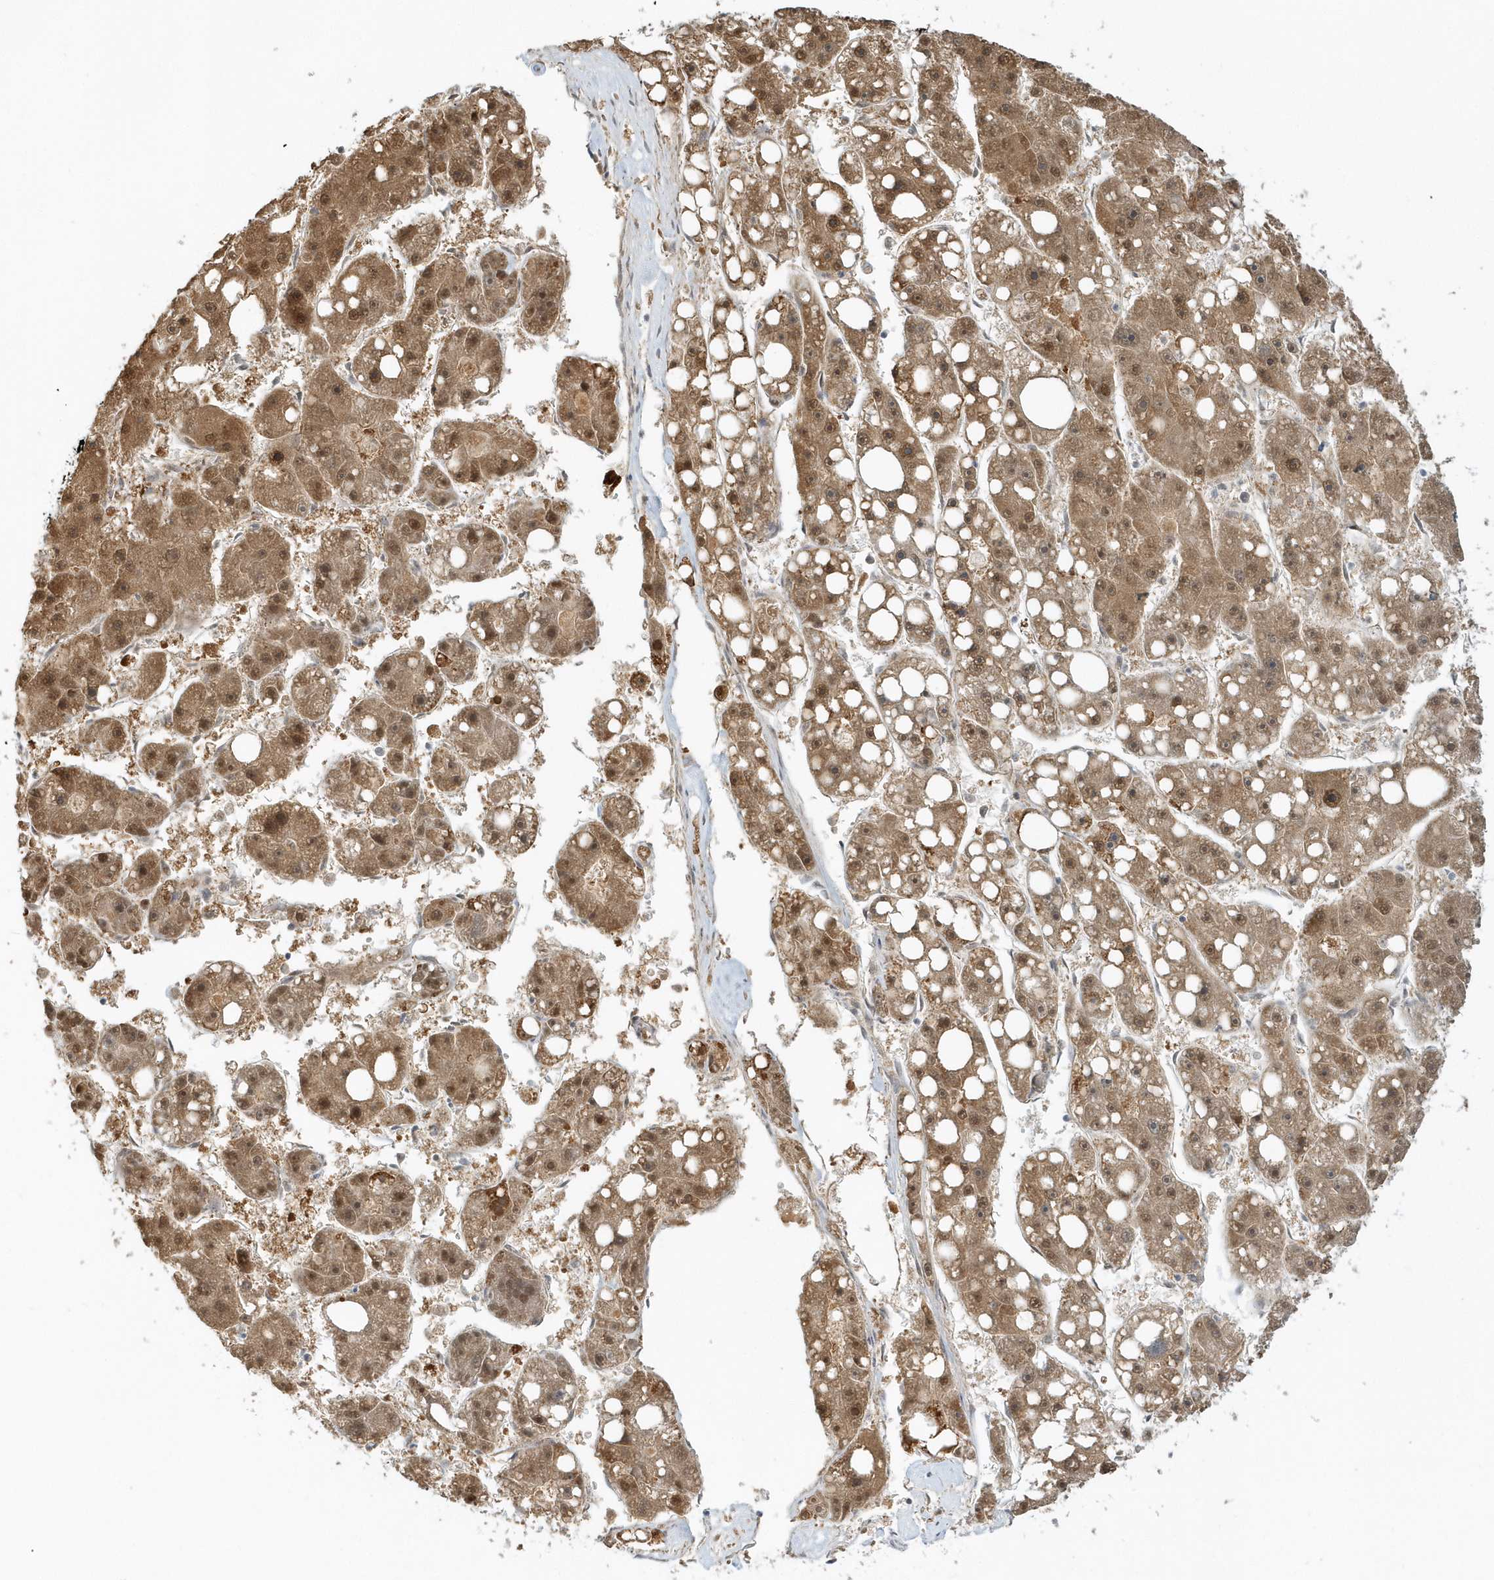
{"staining": {"intensity": "moderate", "quantity": ">75%", "location": "cytoplasmic/membranous,nuclear"}, "tissue": "liver cancer", "cell_type": "Tumor cells", "image_type": "cancer", "snomed": [{"axis": "morphology", "description": "Carcinoma, Hepatocellular, NOS"}, {"axis": "topography", "description": "Liver"}], "caption": "A high-resolution image shows immunohistochemistry staining of liver cancer, which displays moderate cytoplasmic/membranous and nuclear expression in about >75% of tumor cells. (Stains: DAB in brown, nuclei in blue, Microscopy: brightfield microscopy at high magnification).", "gene": "PSMD6", "patient": {"sex": "female", "age": 61}}